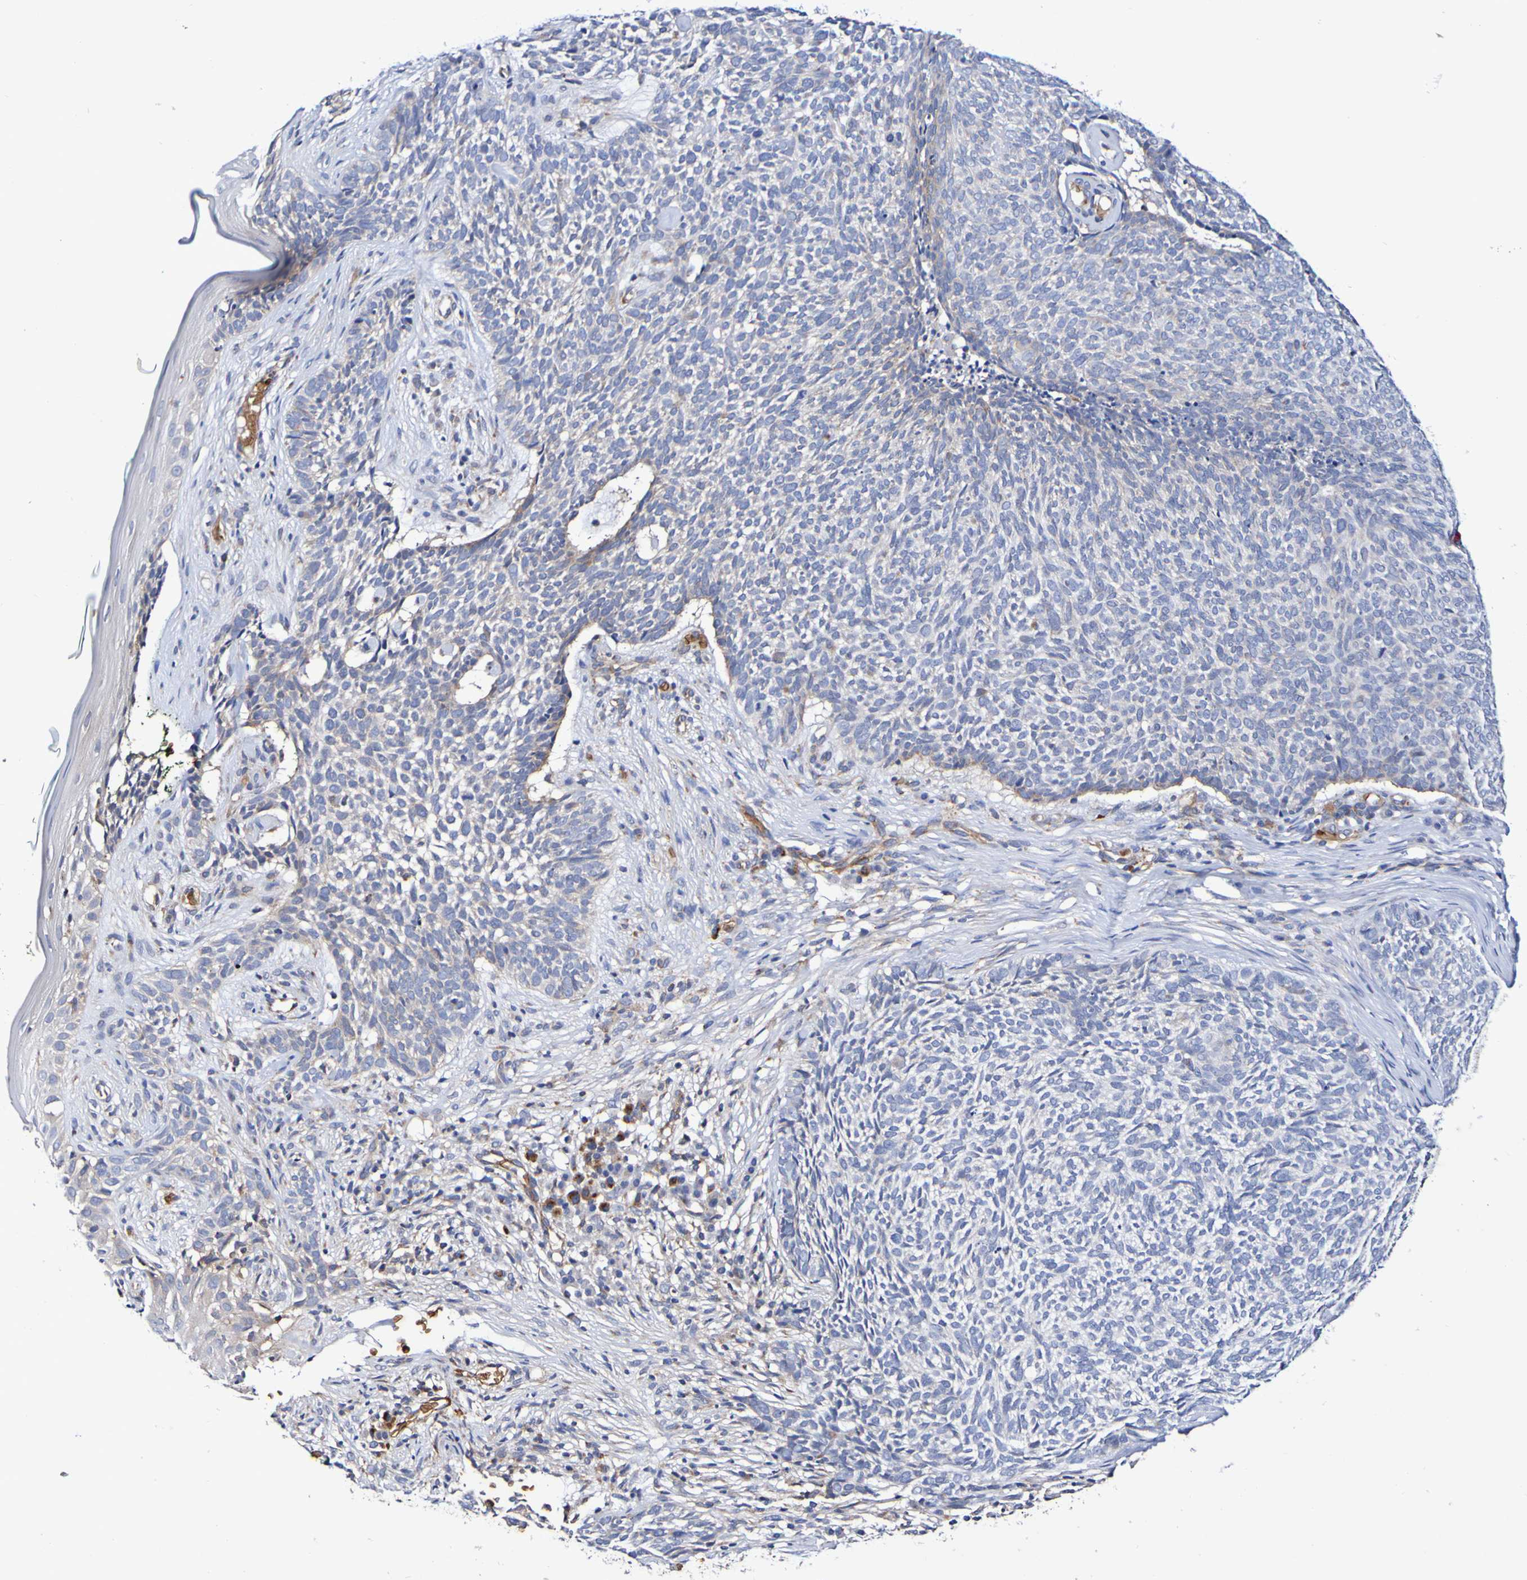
{"staining": {"intensity": "negative", "quantity": "none", "location": "none"}, "tissue": "skin cancer", "cell_type": "Tumor cells", "image_type": "cancer", "snomed": [{"axis": "morphology", "description": "Basal cell carcinoma"}, {"axis": "topography", "description": "Skin"}], "caption": "Immunohistochemical staining of human skin basal cell carcinoma reveals no significant staining in tumor cells.", "gene": "WNT4", "patient": {"sex": "female", "age": 84}}